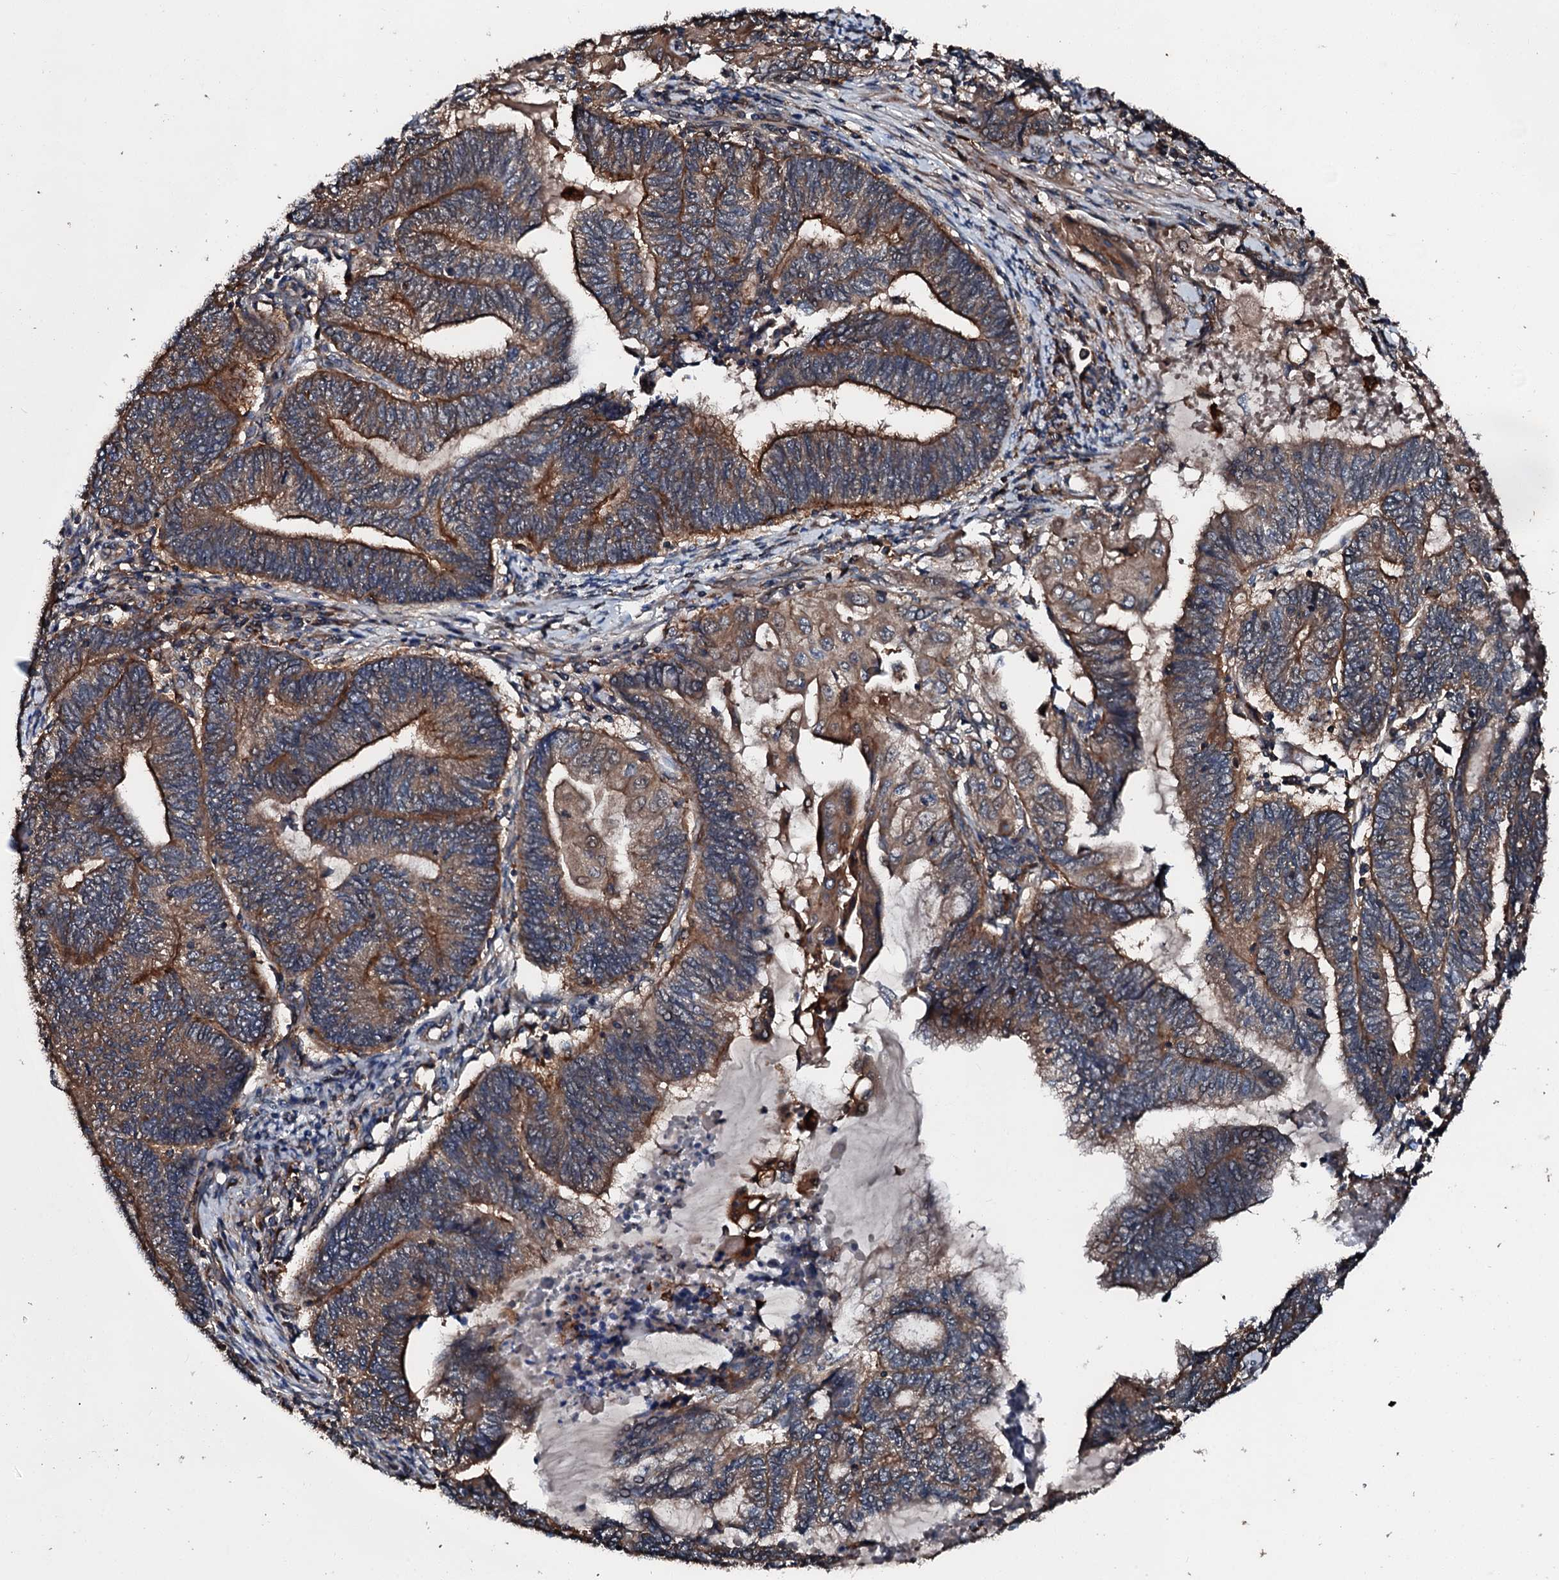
{"staining": {"intensity": "strong", "quantity": "25%-75%", "location": "cytoplasmic/membranous"}, "tissue": "endometrial cancer", "cell_type": "Tumor cells", "image_type": "cancer", "snomed": [{"axis": "morphology", "description": "Adenocarcinoma, NOS"}, {"axis": "topography", "description": "Uterus"}, {"axis": "topography", "description": "Endometrium"}], "caption": "There is high levels of strong cytoplasmic/membranous positivity in tumor cells of endometrial adenocarcinoma, as demonstrated by immunohistochemical staining (brown color).", "gene": "FGD4", "patient": {"sex": "female", "age": 70}}